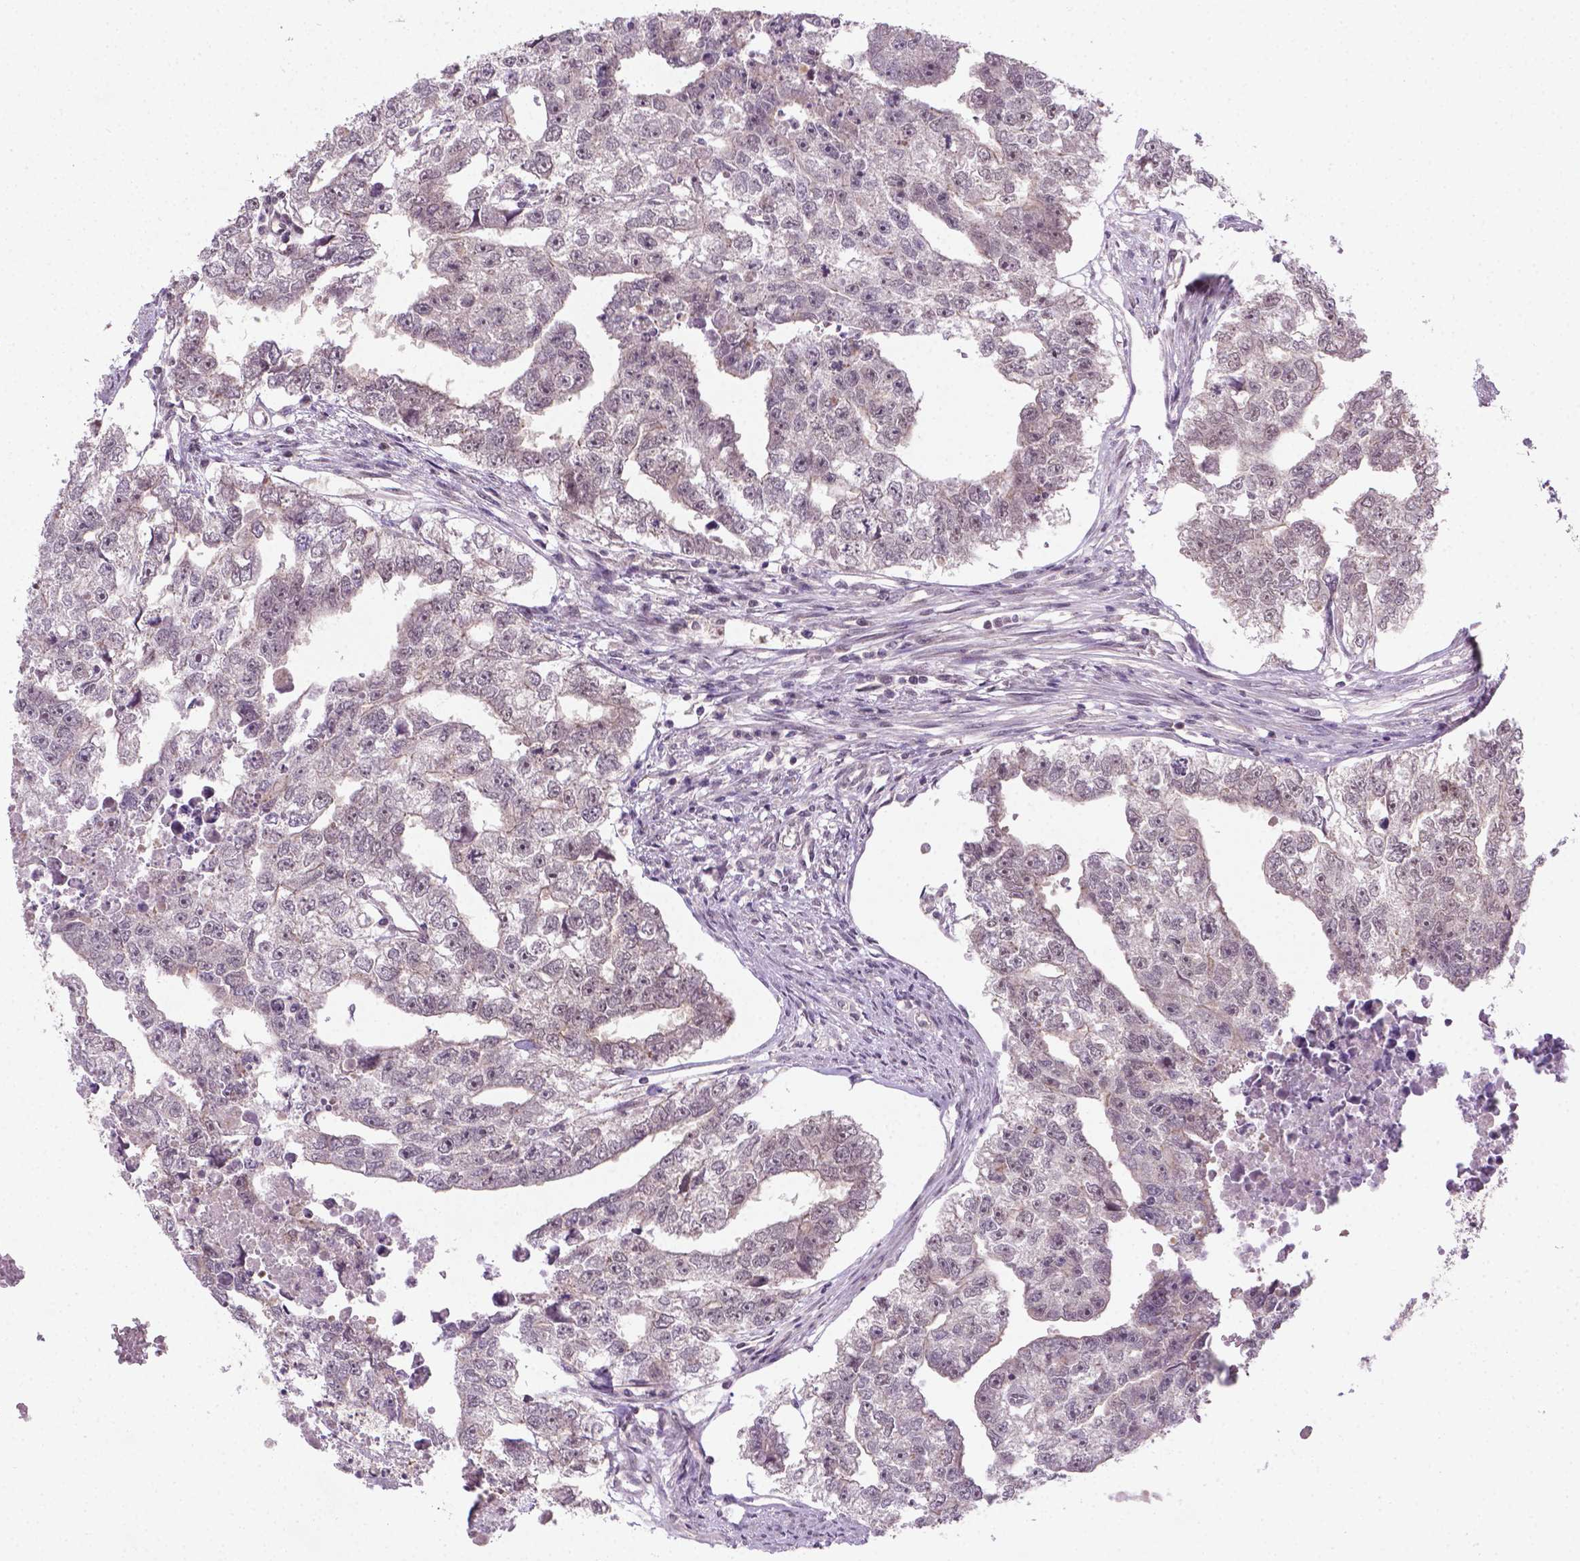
{"staining": {"intensity": "moderate", "quantity": "25%-75%", "location": "nuclear"}, "tissue": "testis cancer", "cell_type": "Tumor cells", "image_type": "cancer", "snomed": [{"axis": "morphology", "description": "Carcinoma, Embryonal, NOS"}, {"axis": "morphology", "description": "Teratoma, malignant, NOS"}, {"axis": "topography", "description": "Testis"}], "caption": "Tumor cells show moderate nuclear positivity in about 25%-75% of cells in testis cancer.", "gene": "ANKRD54", "patient": {"sex": "male", "age": 44}}